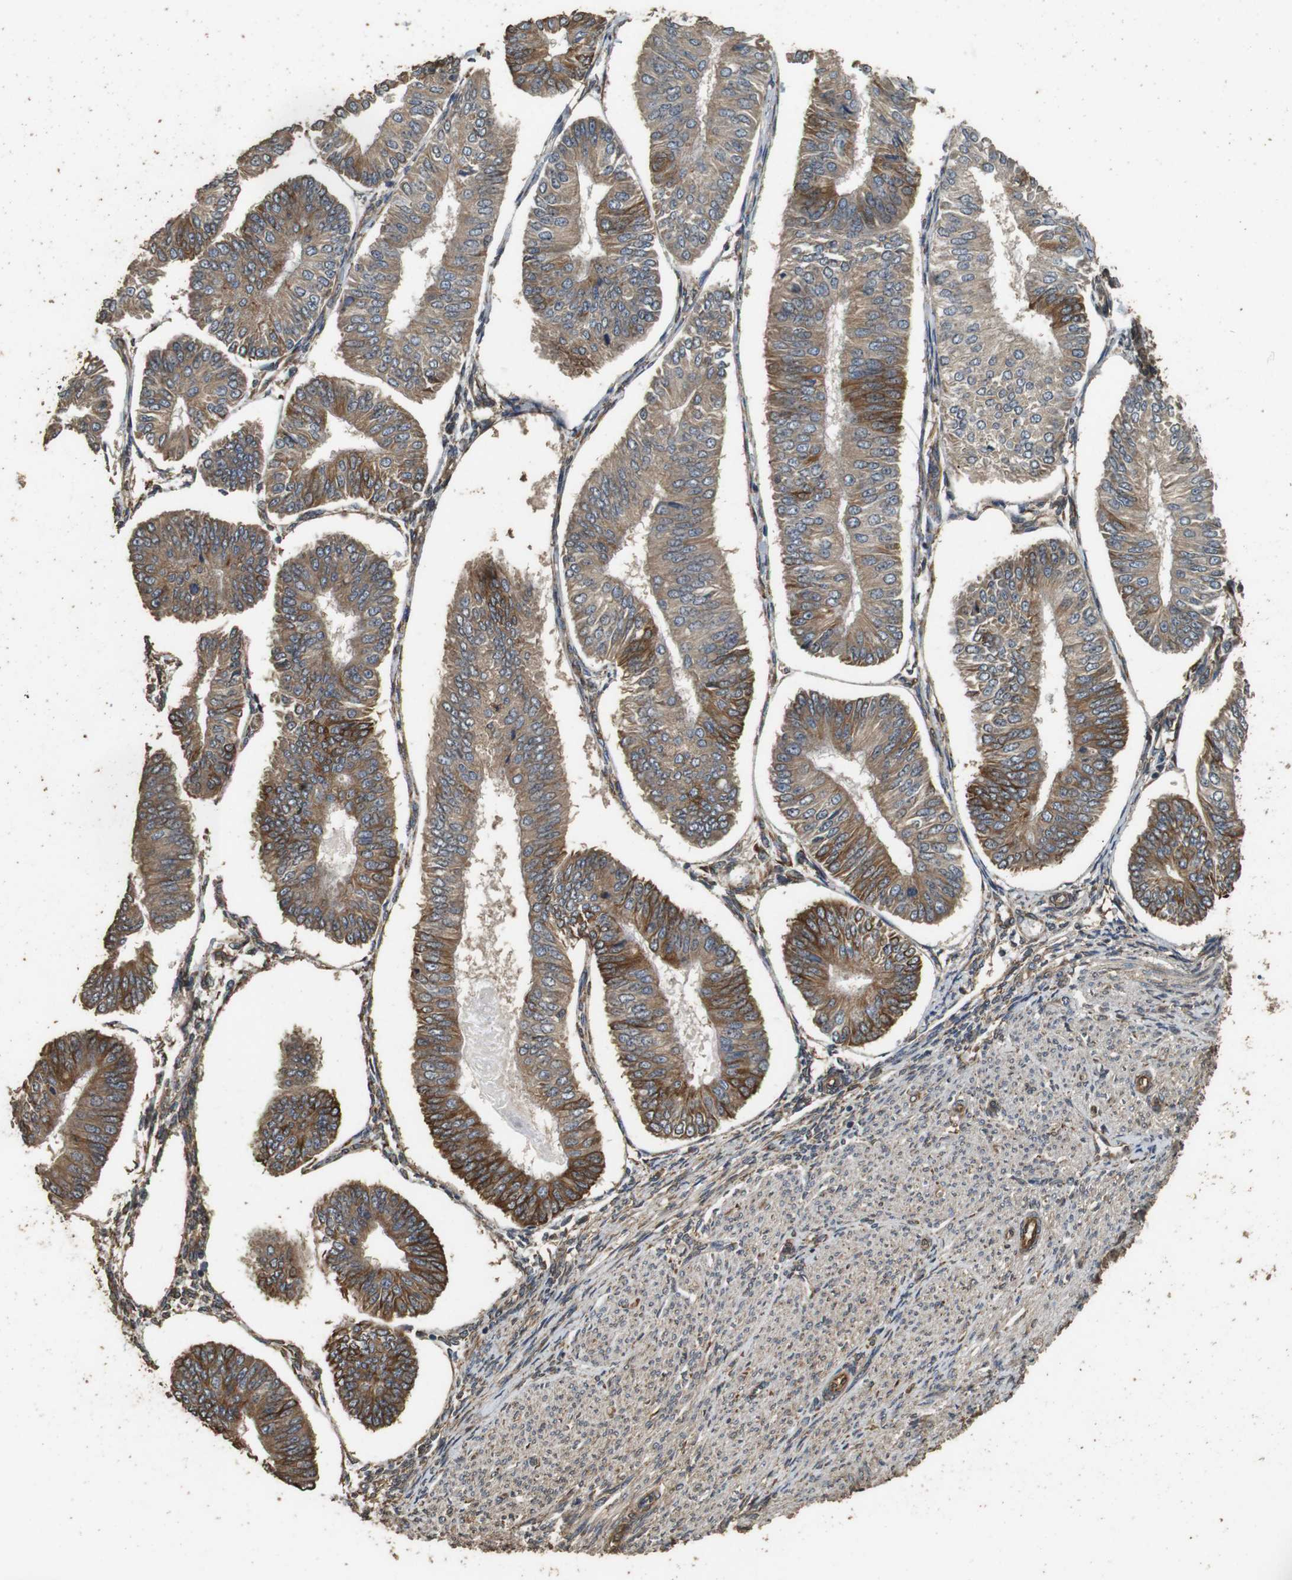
{"staining": {"intensity": "moderate", "quantity": ">75%", "location": "cytoplasmic/membranous"}, "tissue": "endometrial cancer", "cell_type": "Tumor cells", "image_type": "cancer", "snomed": [{"axis": "morphology", "description": "Adenocarcinoma, NOS"}, {"axis": "topography", "description": "Endometrium"}], "caption": "Moderate cytoplasmic/membranous positivity is seen in approximately >75% of tumor cells in endometrial adenocarcinoma.", "gene": "CNPY4", "patient": {"sex": "female", "age": 58}}